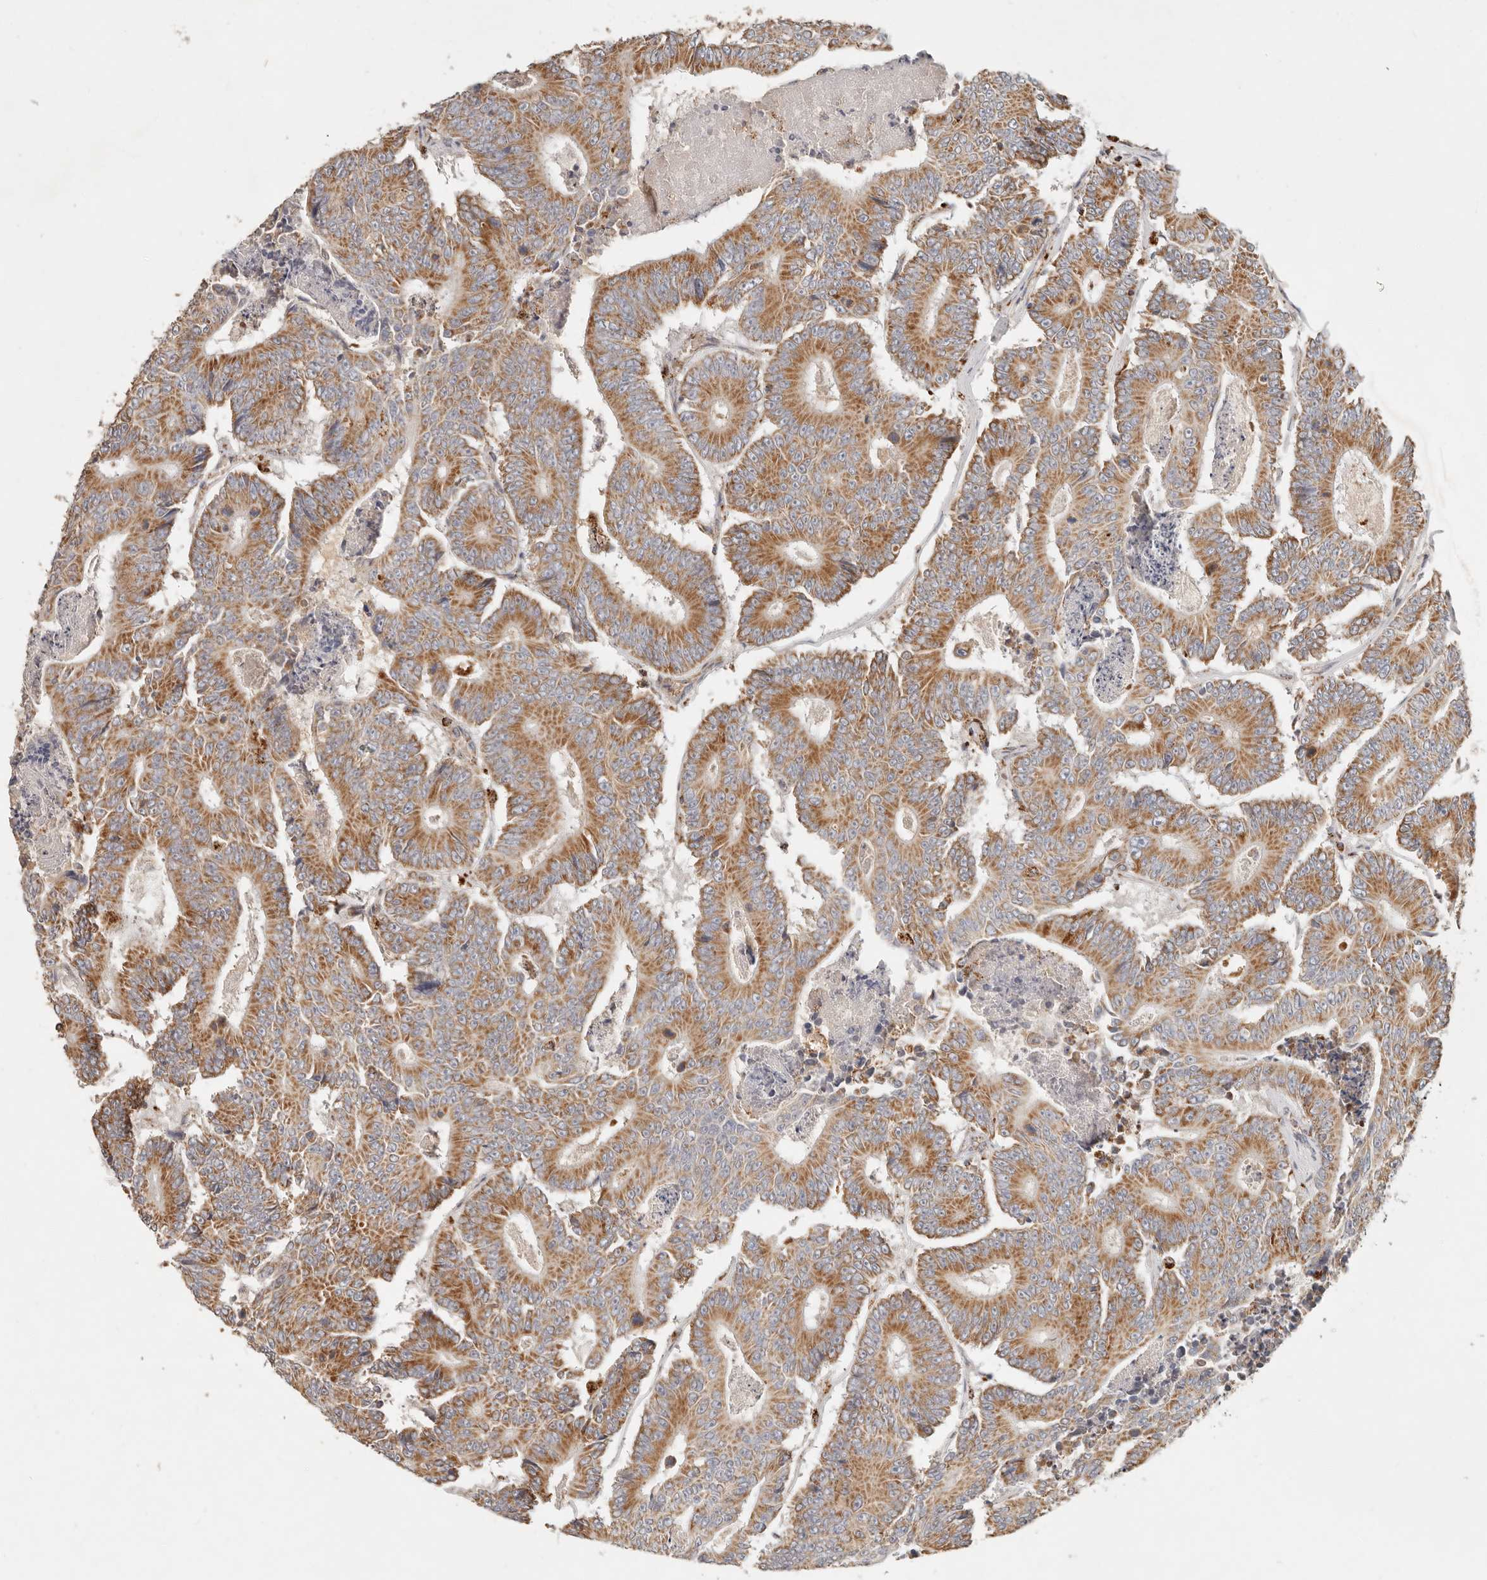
{"staining": {"intensity": "moderate", "quantity": ">75%", "location": "cytoplasmic/membranous"}, "tissue": "colorectal cancer", "cell_type": "Tumor cells", "image_type": "cancer", "snomed": [{"axis": "morphology", "description": "Adenocarcinoma, NOS"}, {"axis": "topography", "description": "Colon"}], "caption": "Immunohistochemical staining of human colorectal cancer shows medium levels of moderate cytoplasmic/membranous protein expression in approximately >75% of tumor cells.", "gene": "ARHGEF10L", "patient": {"sex": "male", "age": 83}}